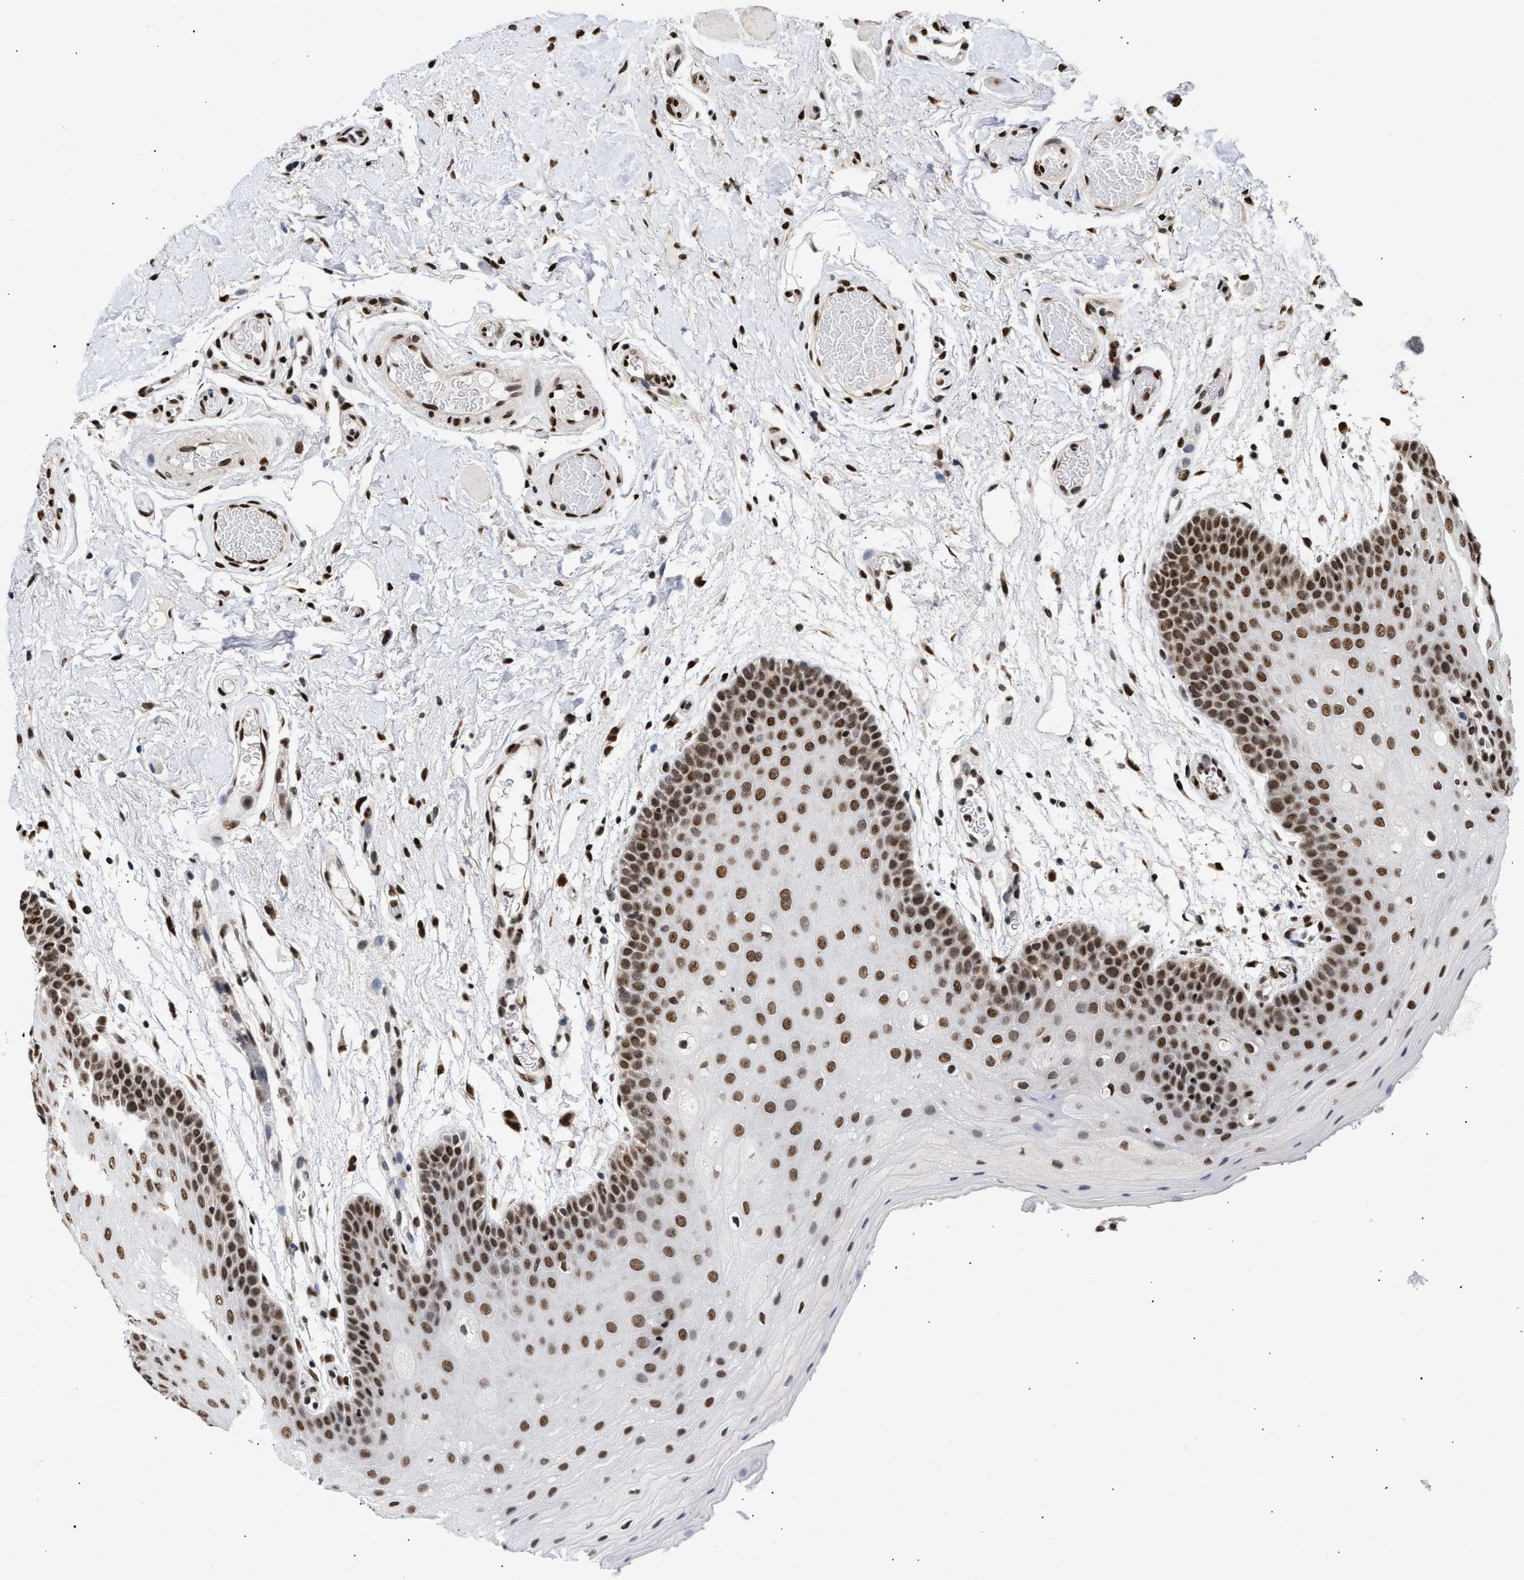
{"staining": {"intensity": "strong", "quantity": ">75%", "location": "nuclear"}, "tissue": "oral mucosa", "cell_type": "Squamous epithelial cells", "image_type": "normal", "snomed": [{"axis": "morphology", "description": "Normal tissue, NOS"}, {"axis": "morphology", "description": "Squamous cell carcinoma, NOS"}, {"axis": "topography", "description": "Oral tissue"}, {"axis": "topography", "description": "Head-Neck"}], "caption": "DAB (3,3'-diaminobenzidine) immunohistochemical staining of unremarkable oral mucosa displays strong nuclear protein expression in about >75% of squamous epithelial cells. Nuclei are stained in blue.", "gene": "PSIP1", "patient": {"sex": "male", "age": 71}}